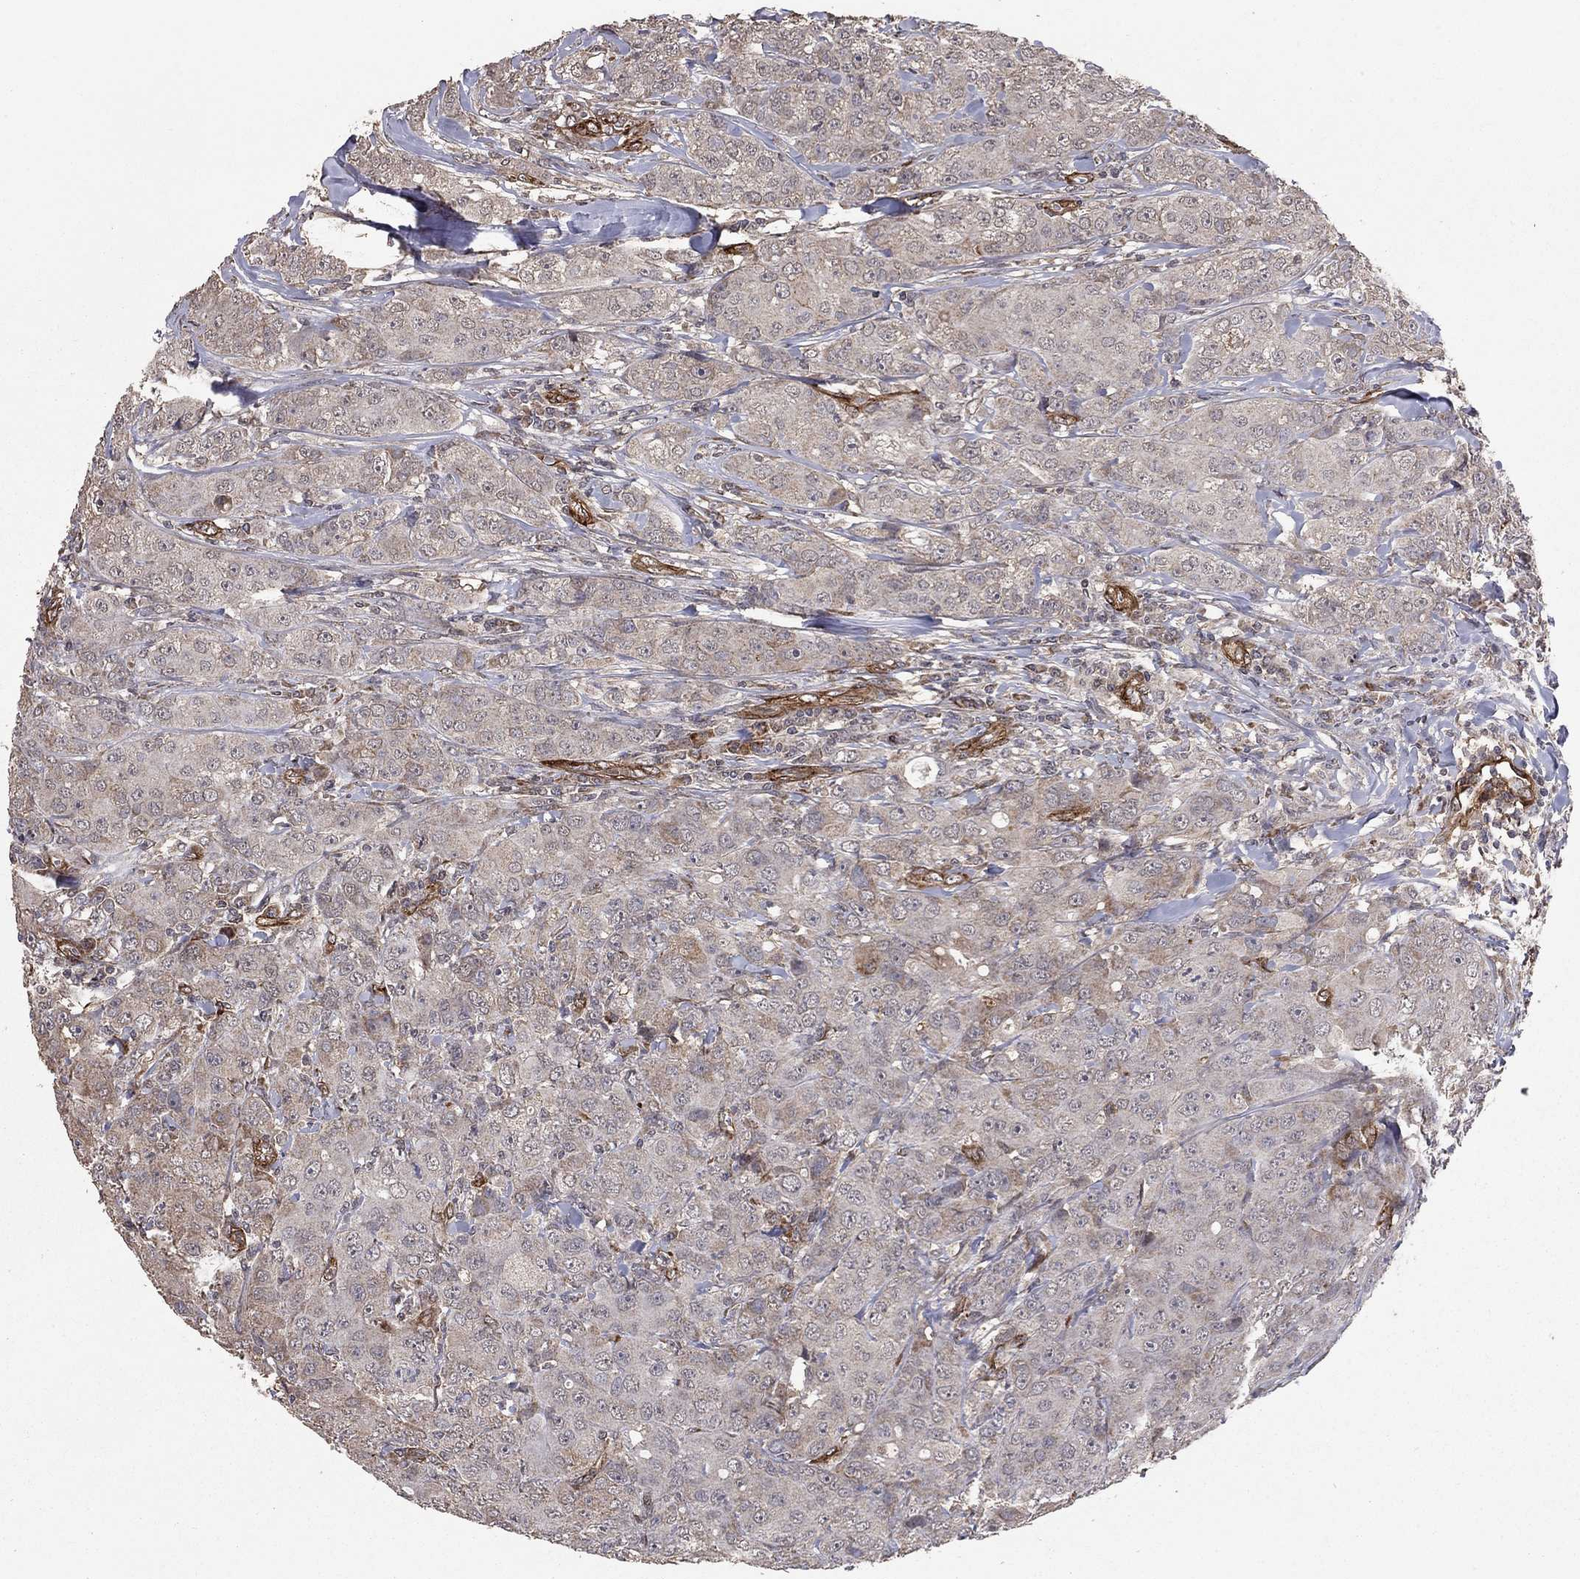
{"staining": {"intensity": "moderate", "quantity": "<25%", "location": "cytoplasmic/membranous"}, "tissue": "breast cancer", "cell_type": "Tumor cells", "image_type": "cancer", "snomed": [{"axis": "morphology", "description": "Duct carcinoma"}, {"axis": "topography", "description": "Breast"}], "caption": "Human breast infiltrating ductal carcinoma stained with a brown dye reveals moderate cytoplasmic/membranous positive positivity in about <25% of tumor cells.", "gene": "COL18A1", "patient": {"sex": "female", "age": 43}}